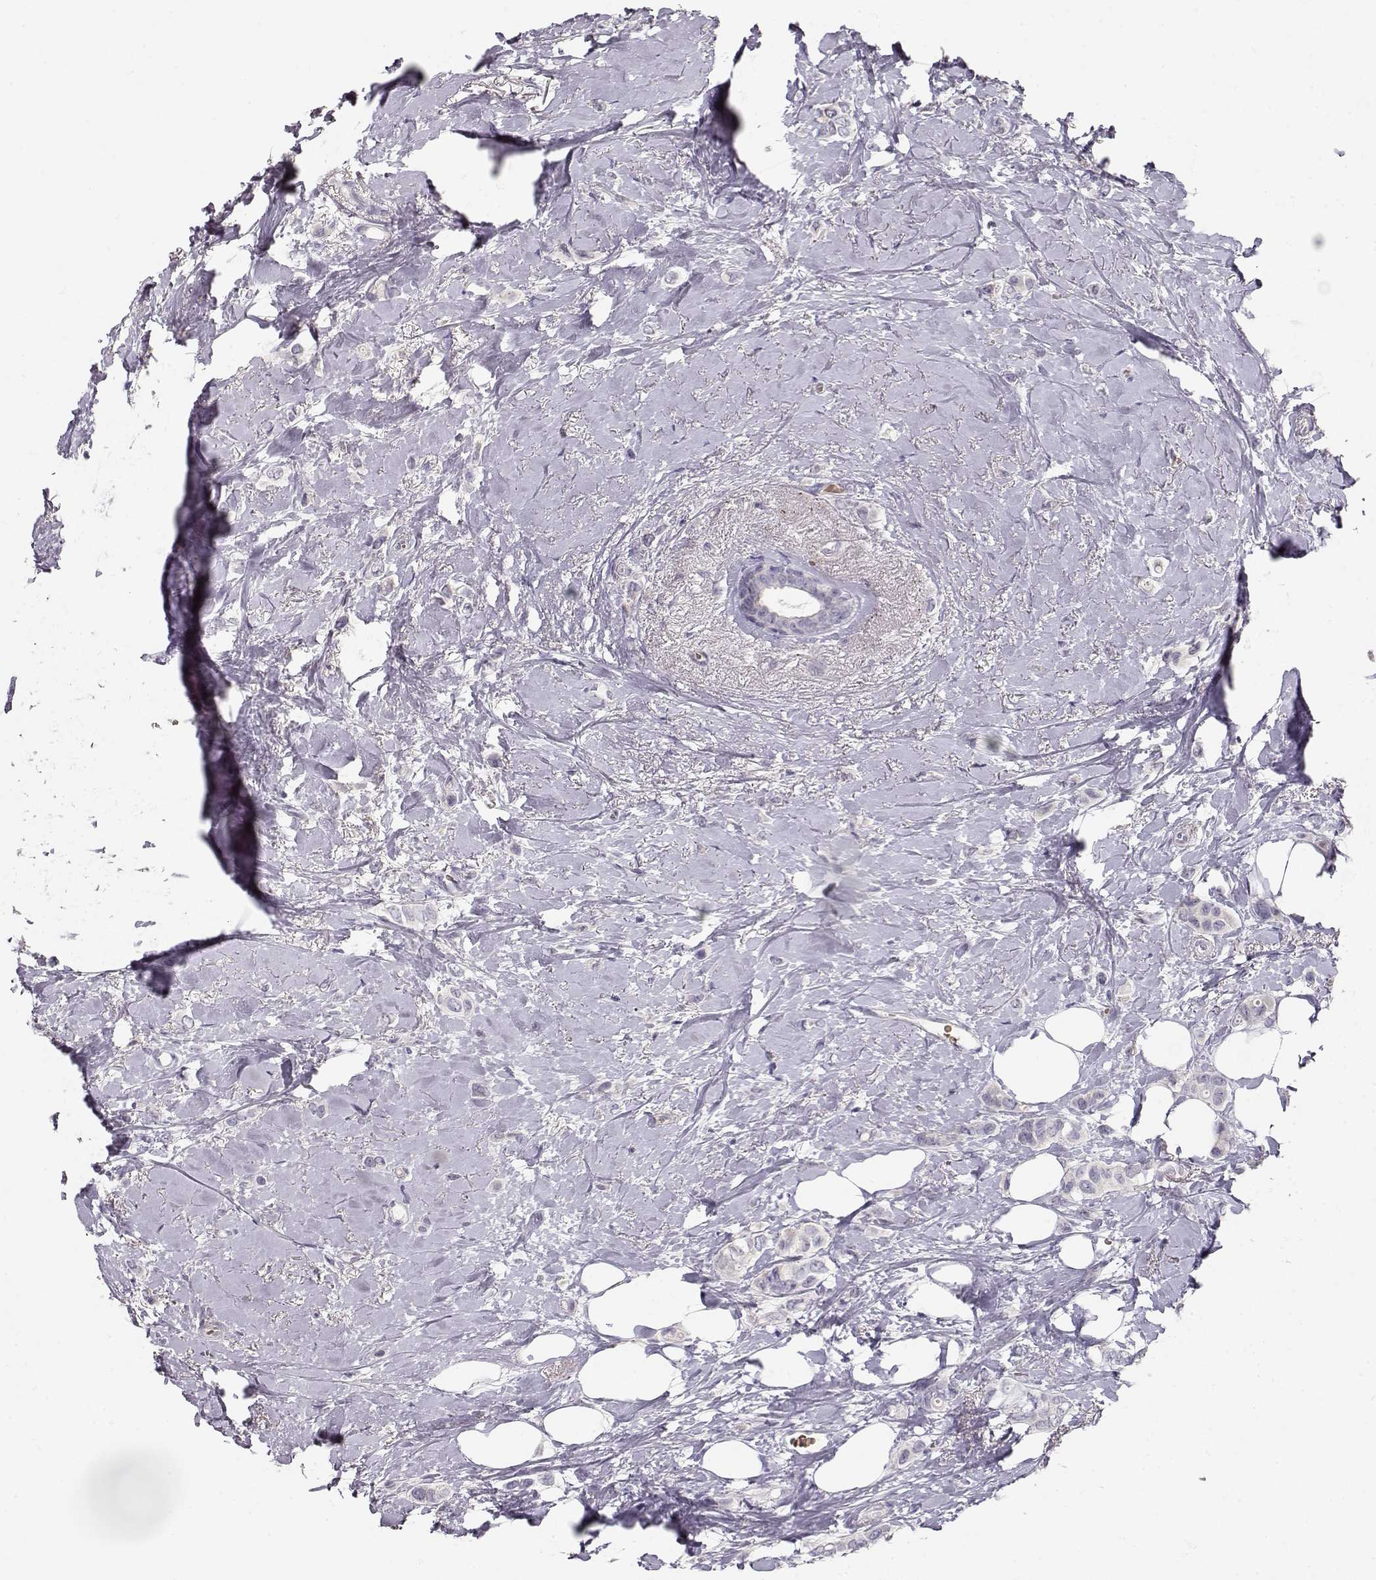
{"staining": {"intensity": "negative", "quantity": "none", "location": "none"}, "tissue": "breast cancer", "cell_type": "Tumor cells", "image_type": "cancer", "snomed": [{"axis": "morphology", "description": "Lobular carcinoma"}, {"axis": "topography", "description": "Breast"}], "caption": "Breast cancer stained for a protein using immunohistochemistry (IHC) displays no positivity tumor cells.", "gene": "TTC26", "patient": {"sex": "female", "age": 66}}